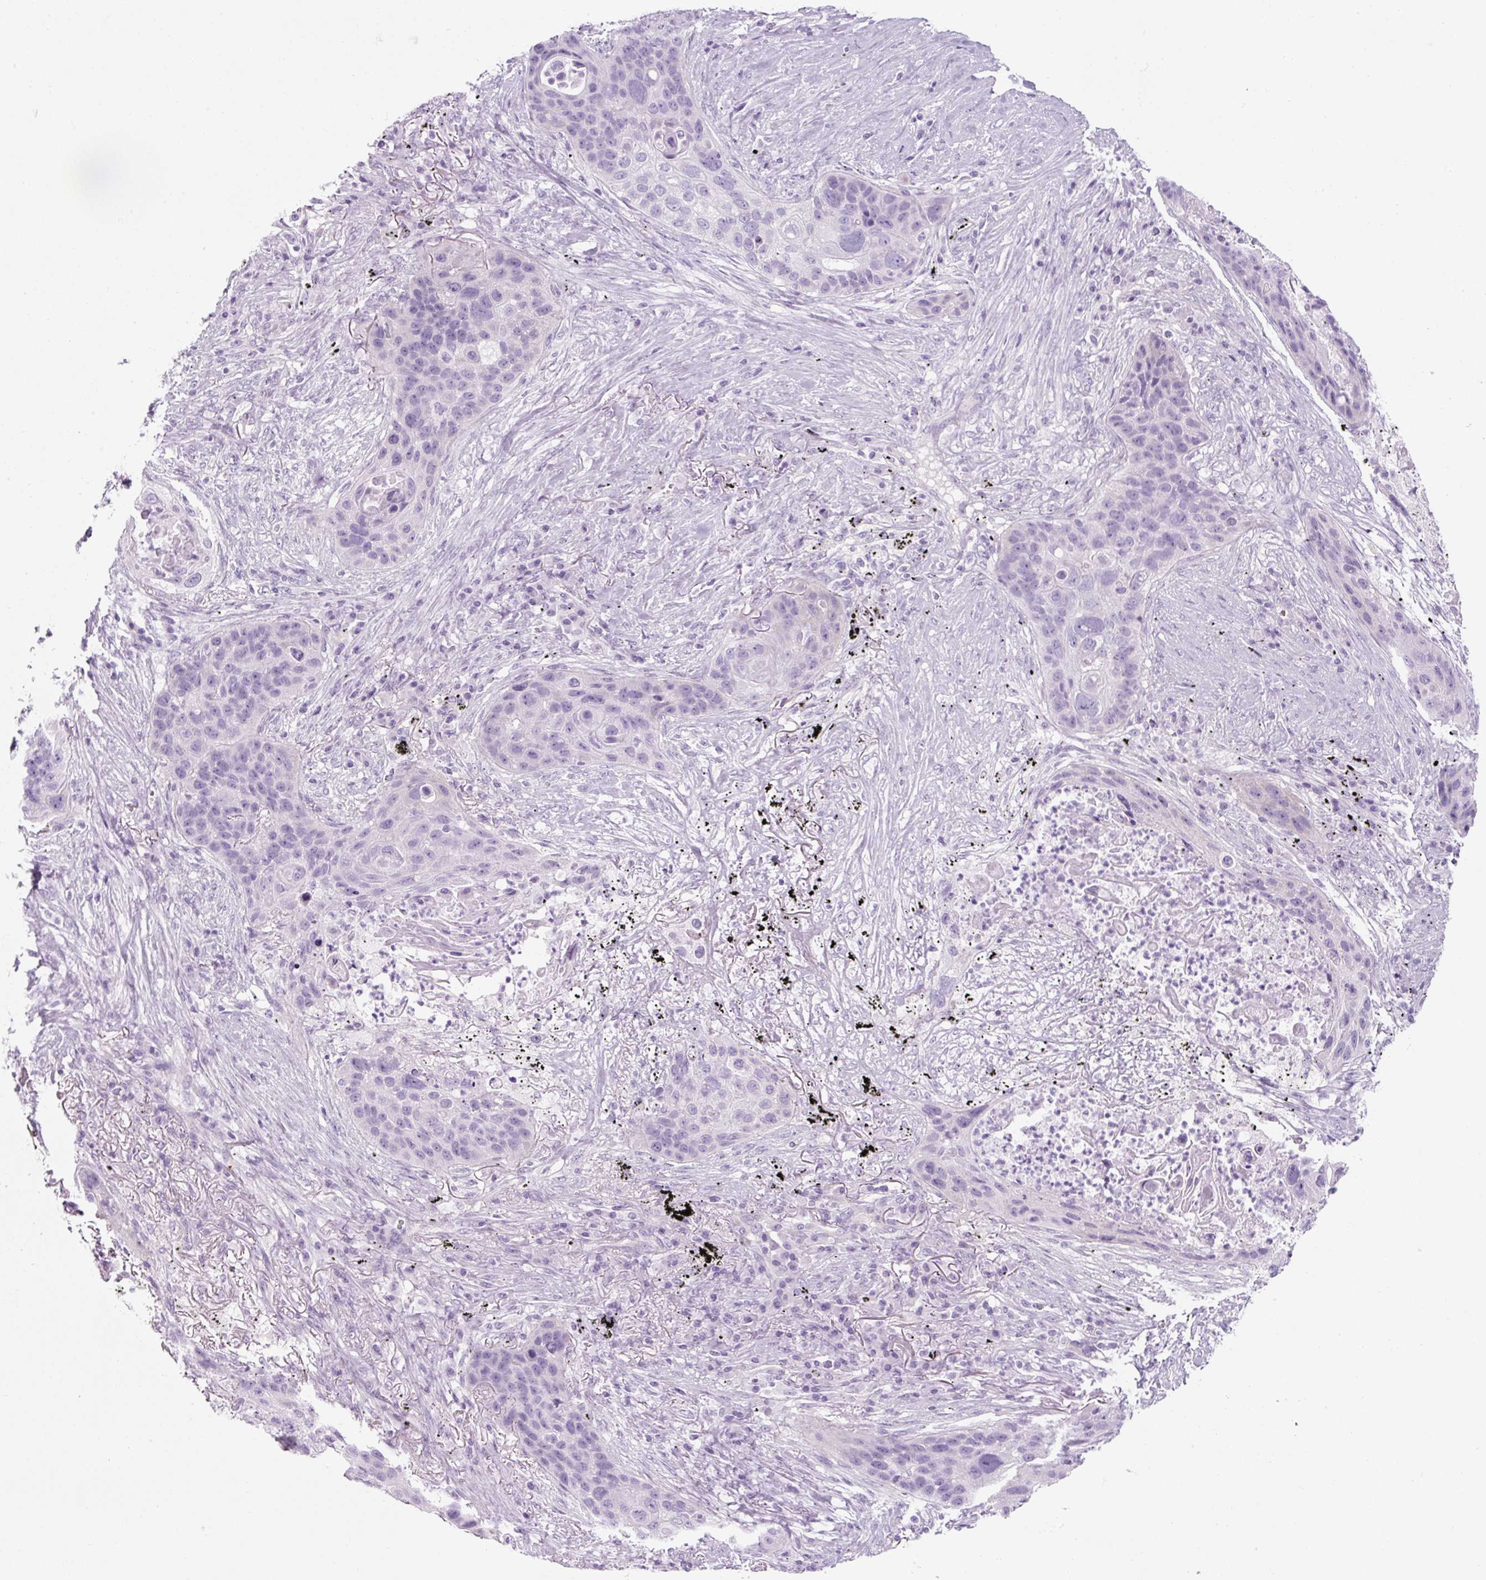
{"staining": {"intensity": "negative", "quantity": "none", "location": "none"}, "tissue": "lung cancer", "cell_type": "Tumor cells", "image_type": "cancer", "snomed": [{"axis": "morphology", "description": "Squamous cell carcinoma, NOS"}, {"axis": "topography", "description": "Lung"}], "caption": "This photomicrograph is of lung cancer (squamous cell carcinoma) stained with immunohistochemistry (IHC) to label a protein in brown with the nuclei are counter-stained blue. There is no staining in tumor cells. Nuclei are stained in blue.", "gene": "PF4V1", "patient": {"sex": "female", "age": 63}}